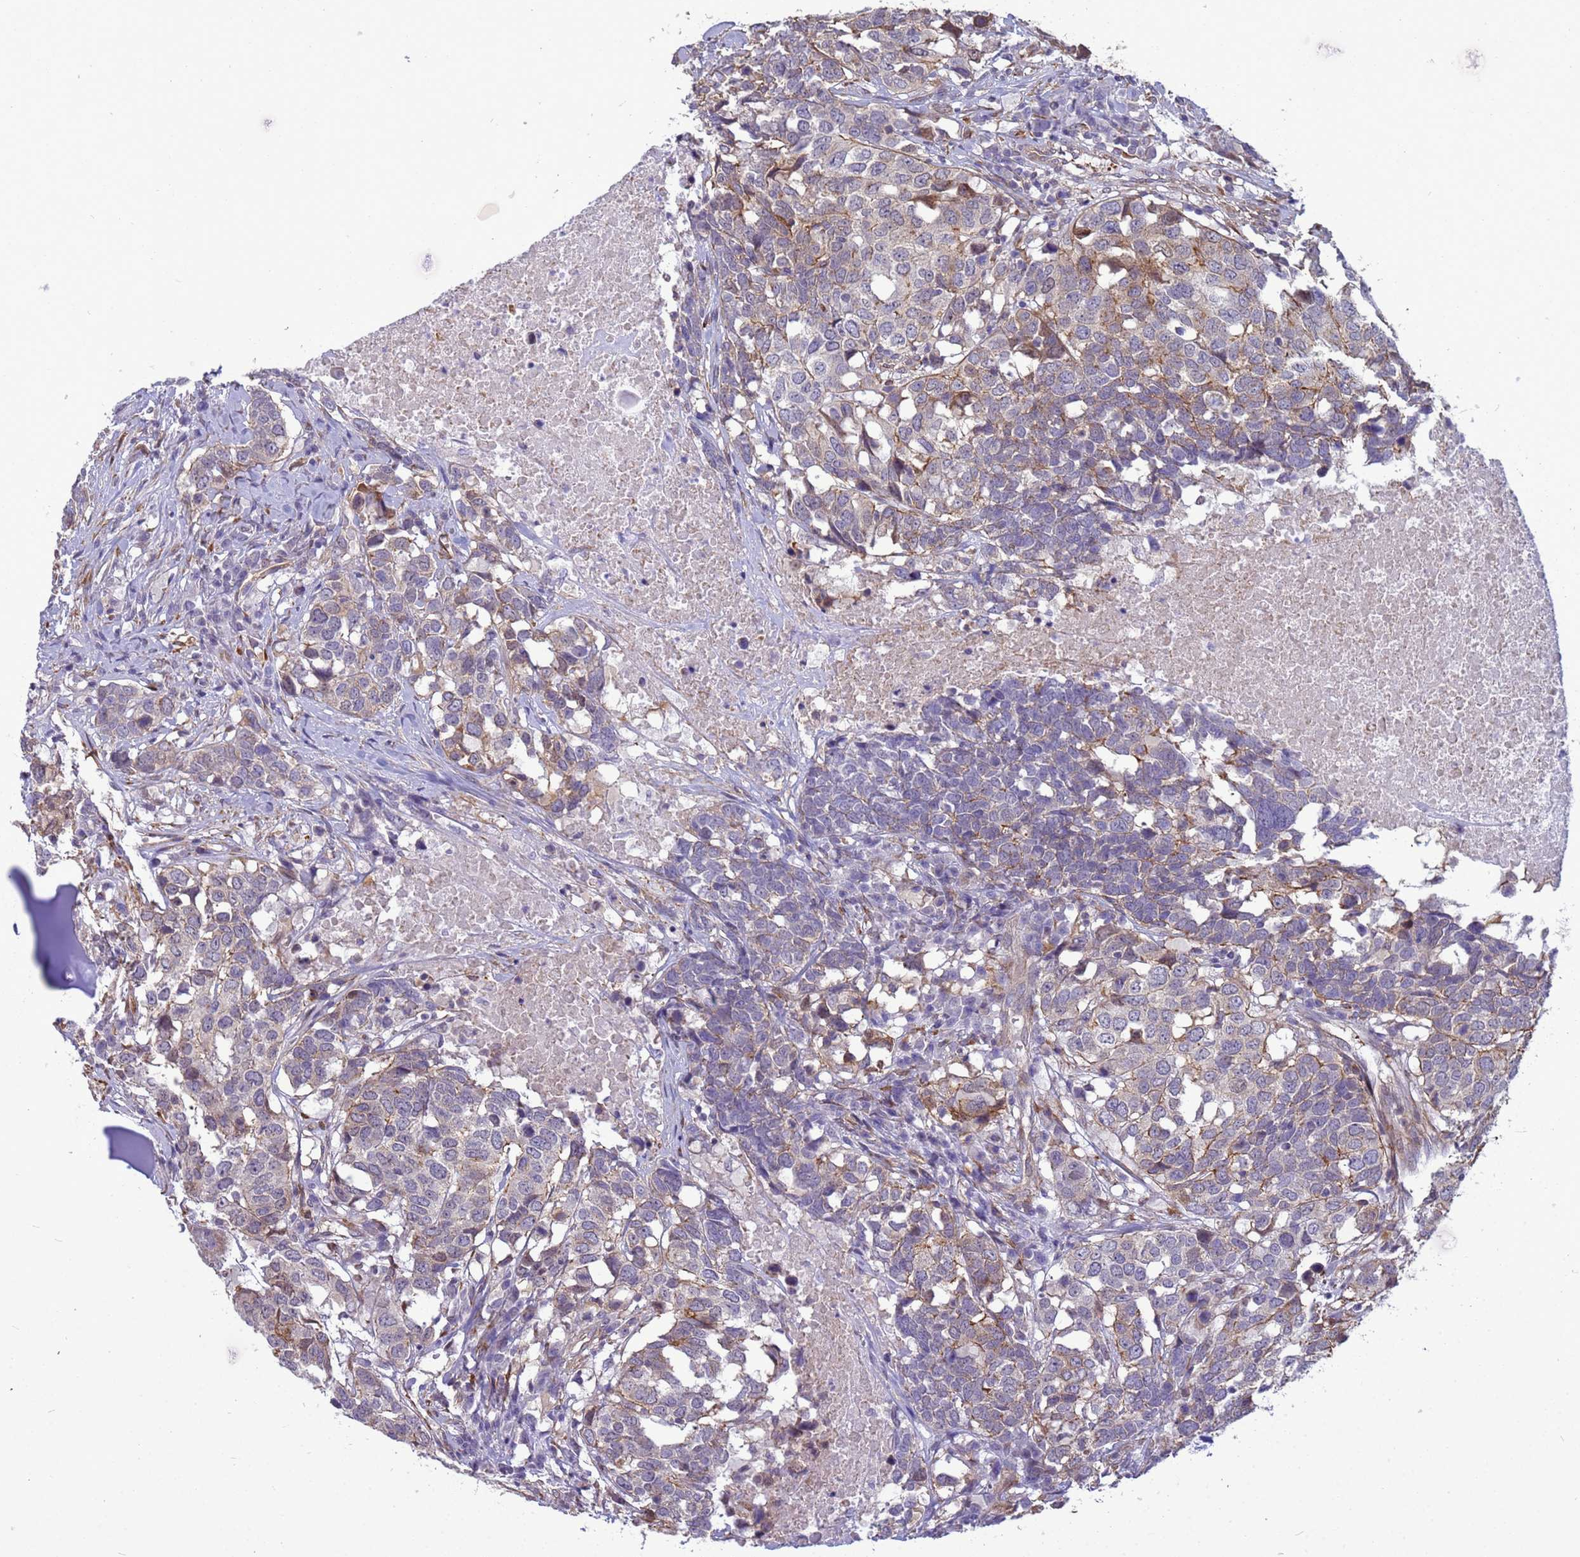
{"staining": {"intensity": "weak", "quantity": "<25%", "location": "cytoplasmic/membranous"}, "tissue": "head and neck cancer", "cell_type": "Tumor cells", "image_type": "cancer", "snomed": [{"axis": "morphology", "description": "Squamous cell carcinoma, NOS"}, {"axis": "topography", "description": "Head-Neck"}], "caption": "Human head and neck cancer (squamous cell carcinoma) stained for a protein using IHC demonstrates no expression in tumor cells.", "gene": "ITGB4", "patient": {"sex": "male", "age": 66}}